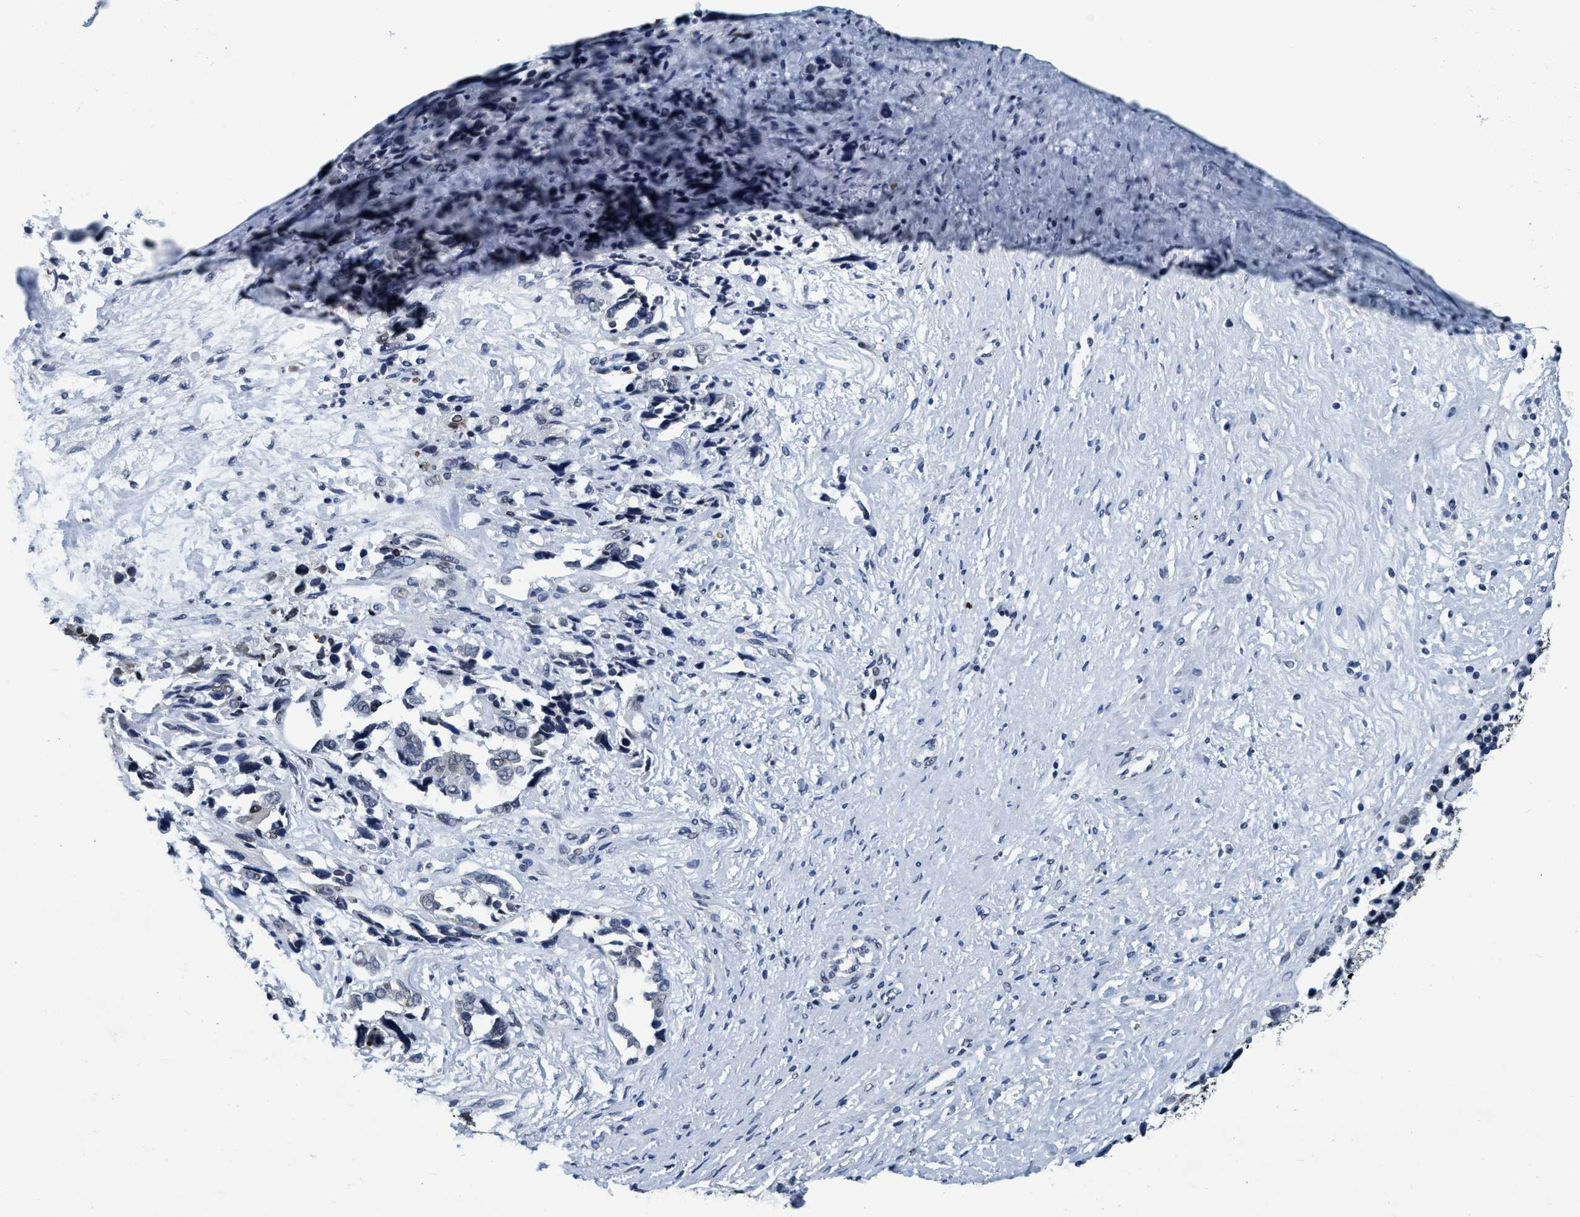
{"staining": {"intensity": "negative", "quantity": "none", "location": "none"}, "tissue": "ovarian cancer", "cell_type": "Tumor cells", "image_type": "cancer", "snomed": [{"axis": "morphology", "description": "Cystadenocarcinoma, serous, NOS"}, {"axis": "topography", "description": "Ovary"}], "caption": "IHC of ovarian serous cystadenocarcinoma exhibits no positivity in tumor cells.", "gene": "CCNE2", "patient": {"sex": "female", "age": 44}}